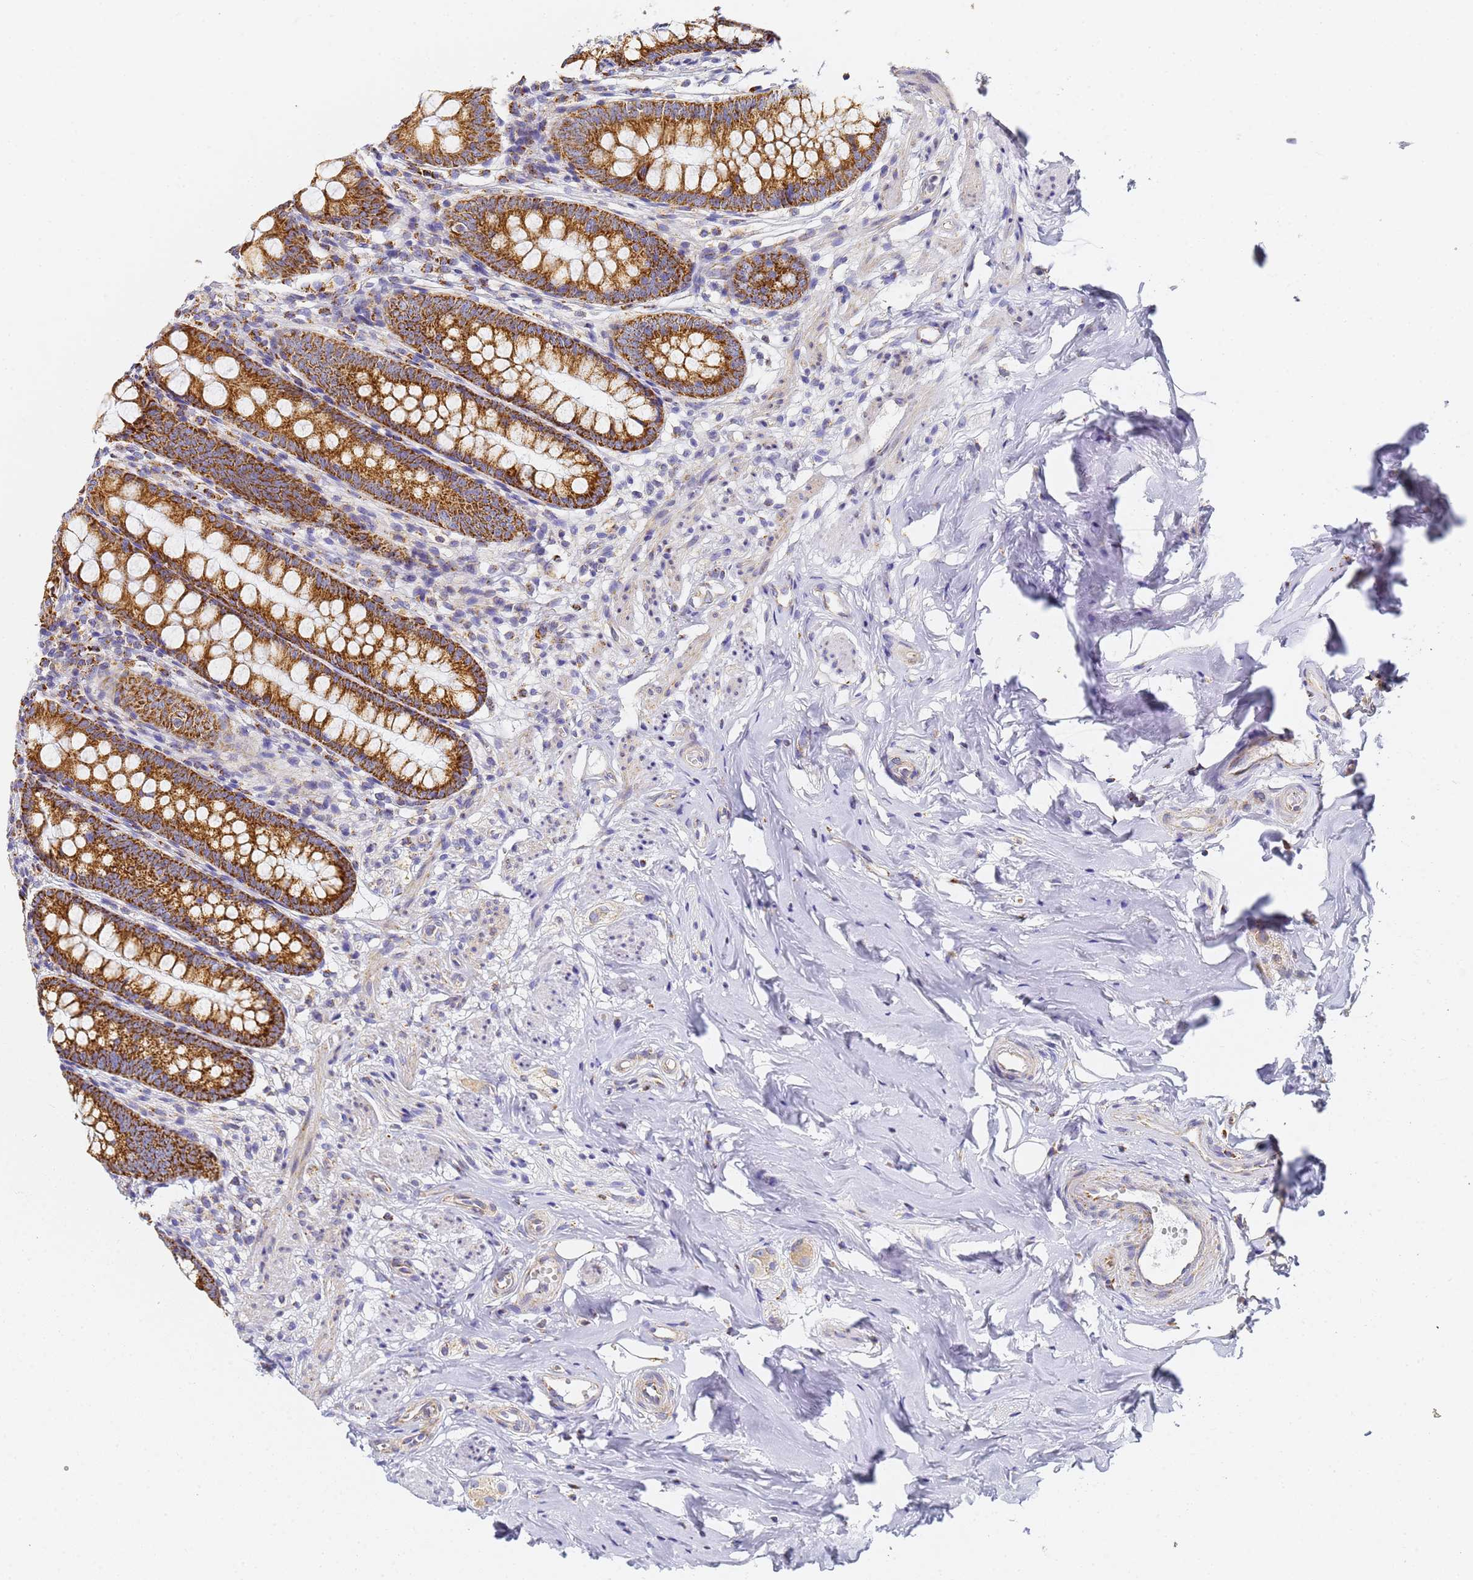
{"staining": {"intensity": "strong", "quantity": ">75%", "location": "cytoplasmic/membranous"}, "tissue": "appendix", "cell_type": "Glandular cells", "image_type": "normal", "snomed": [{"axis": "morphology", "description": "Normal tissue, NOS"}, {"axis": "topography", "description": "Appendix"}], "caption": "A high amount of strong cytoplasmic/membranous positivity is appreciated in approximately >75% of glandular cells in normal appendix.", "gene": "CNIH4", "patient": {"sex": "female", "age": 51}}